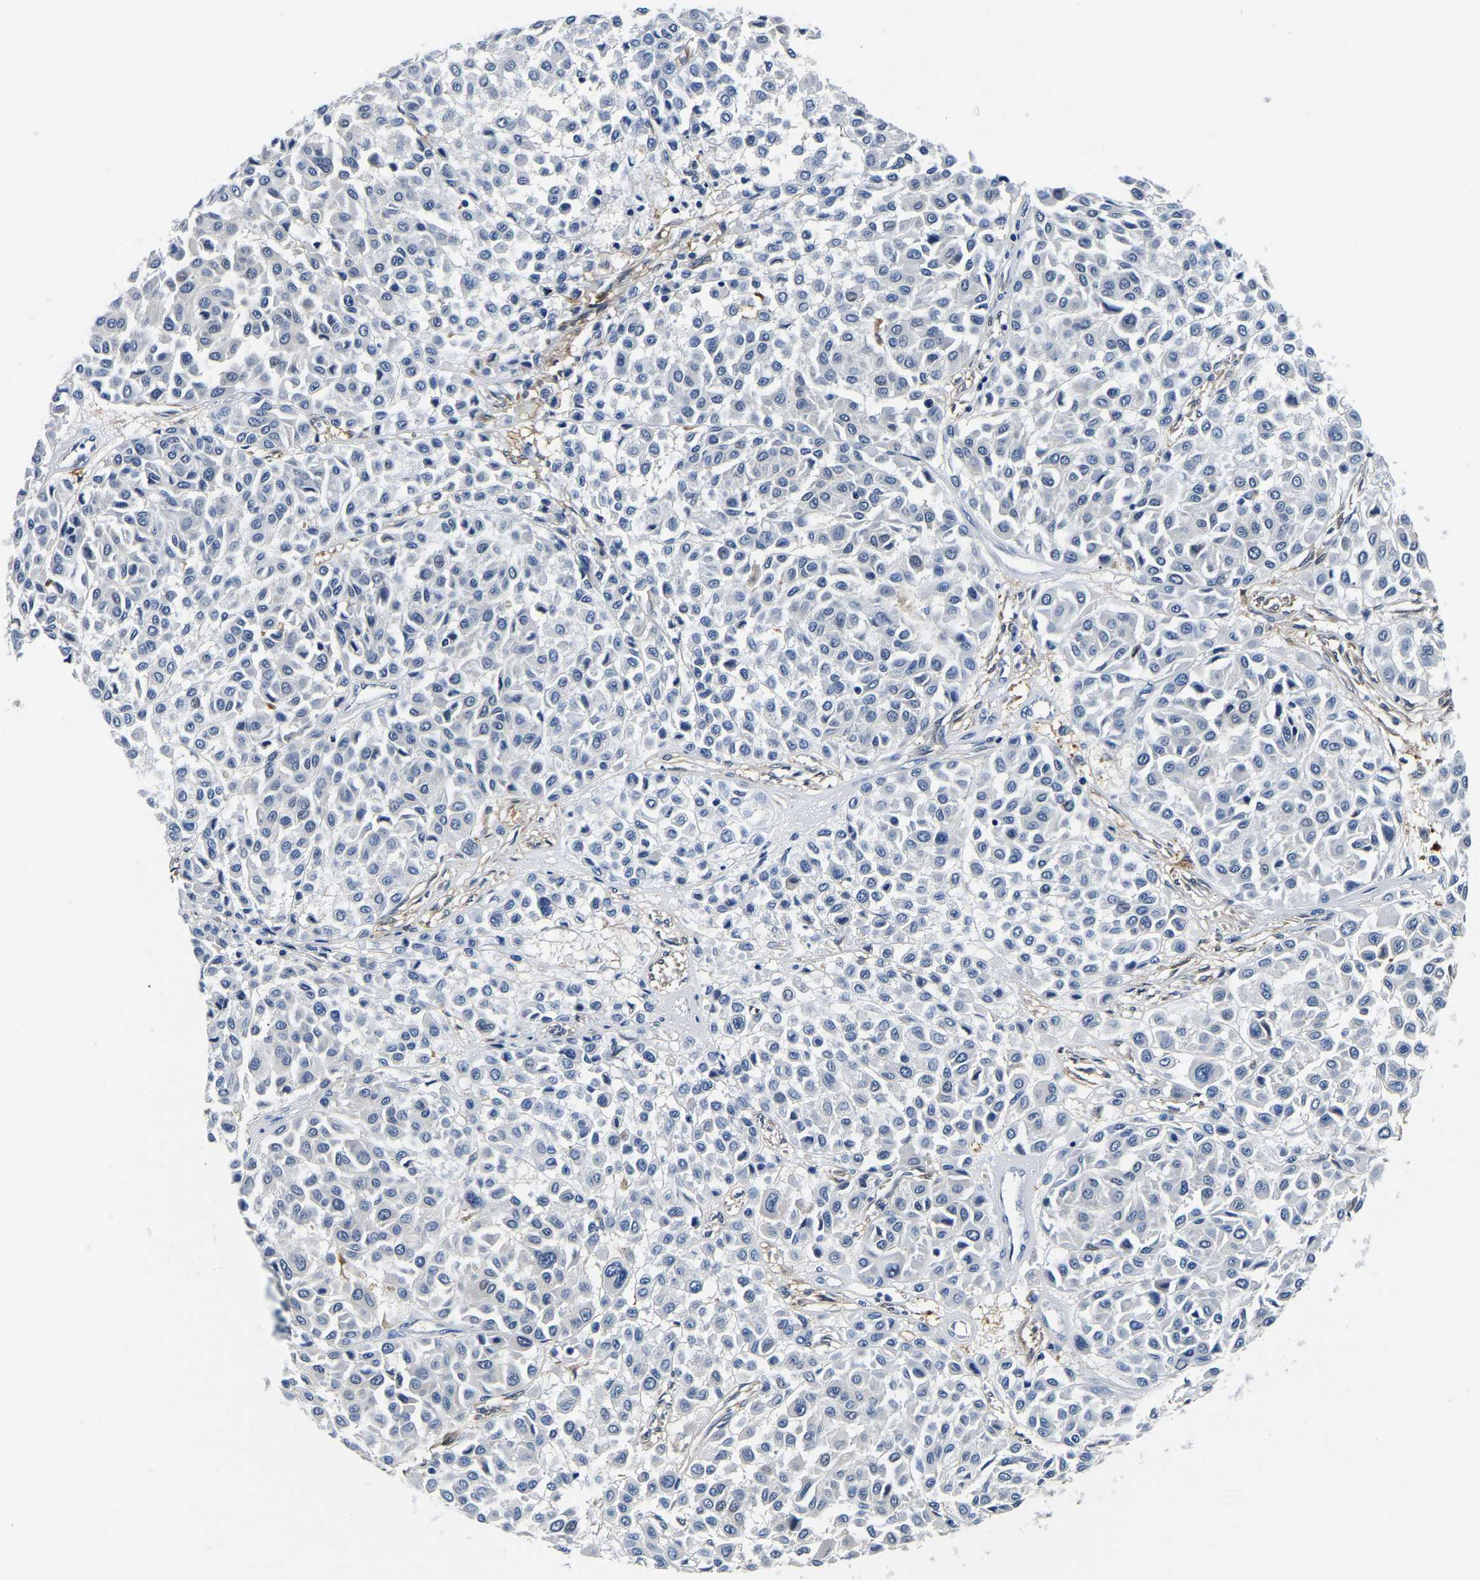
{"staining": {"intensity": "negative", "quantity": "none", "location": "none"}, "tissue": "melanoma", "cell_type": "Tumor cells", "image_type": "cancer", "snomed": [{"axis": "morphology", "description": "Malignant melanoma, Metastatic site"}, {"axis": "topography", "description": "Soft tissue"}], "caption": "Micrograph shows no protein staining in tumor cells of malignant melanoma (metastatic site) tissue. (DAB (3,3'-diaminobenzidine) immunohistochemistry (IHC) with hematoxylin counter stain).", "gene": "ACO1", "patient": {"sex": "male", "age": 41}}